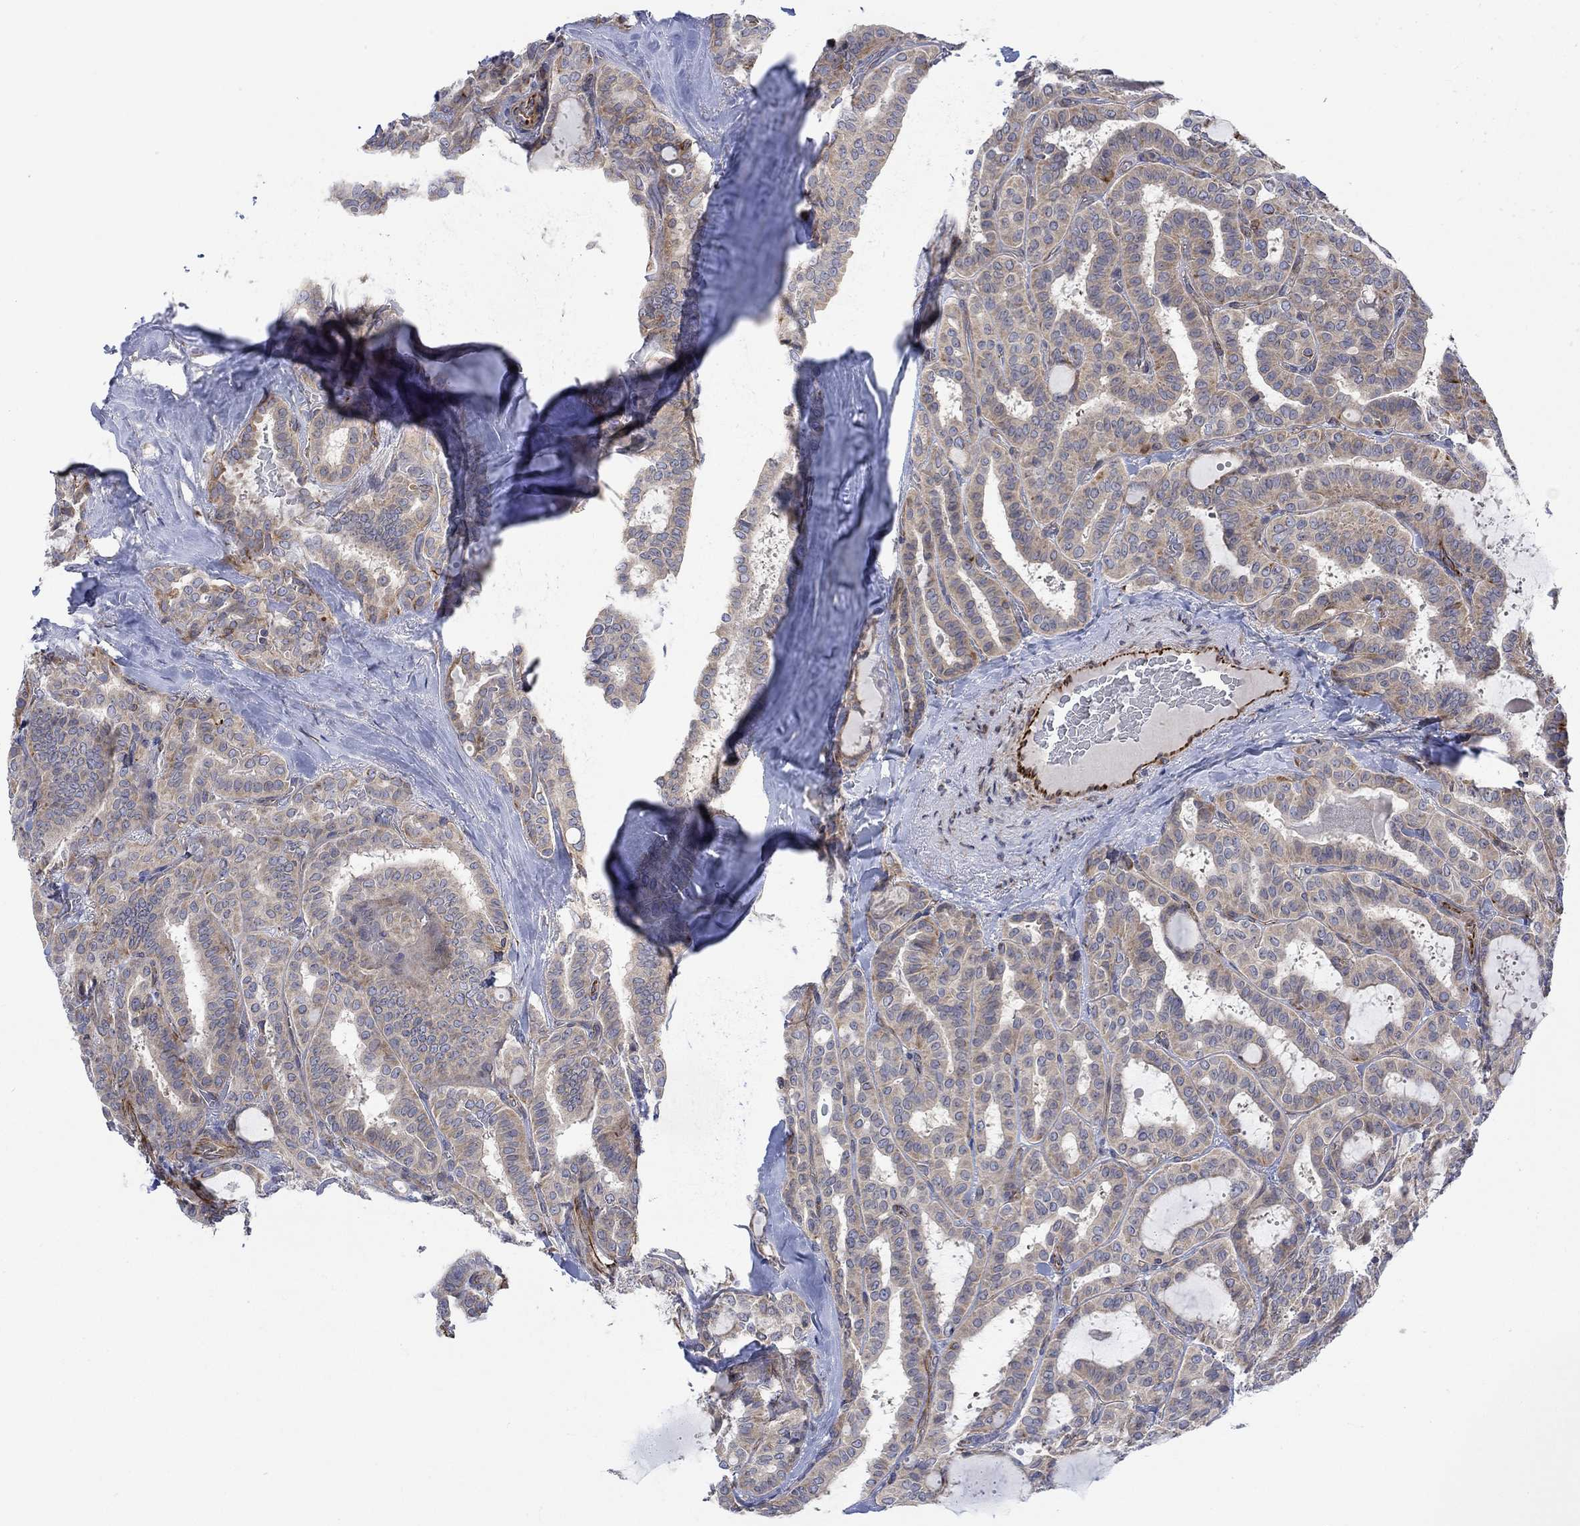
{"staining": {"intensity": "weak", "quantity": "25%-75%", "location": "cytoplasmic/membranous"}, "tissue": "thyroid cancer", "cell_type": "Tumor cells", "image_type": "cancer", "snomed": [{"axis": "morphology", "description": "Papillary adenocarcinoma, NOS"}, {"axis": "topography", "description": "Thyroid gland"}], "caption": "A high-resolution photomicrograph shows IHC staining of thyroid cancer, which shows weak cytoplasmic/membranous expression in about 25%-75% of tumor cells.", "gene": "CAMK1D", "patient": {"sex": "female", "age": 39}}